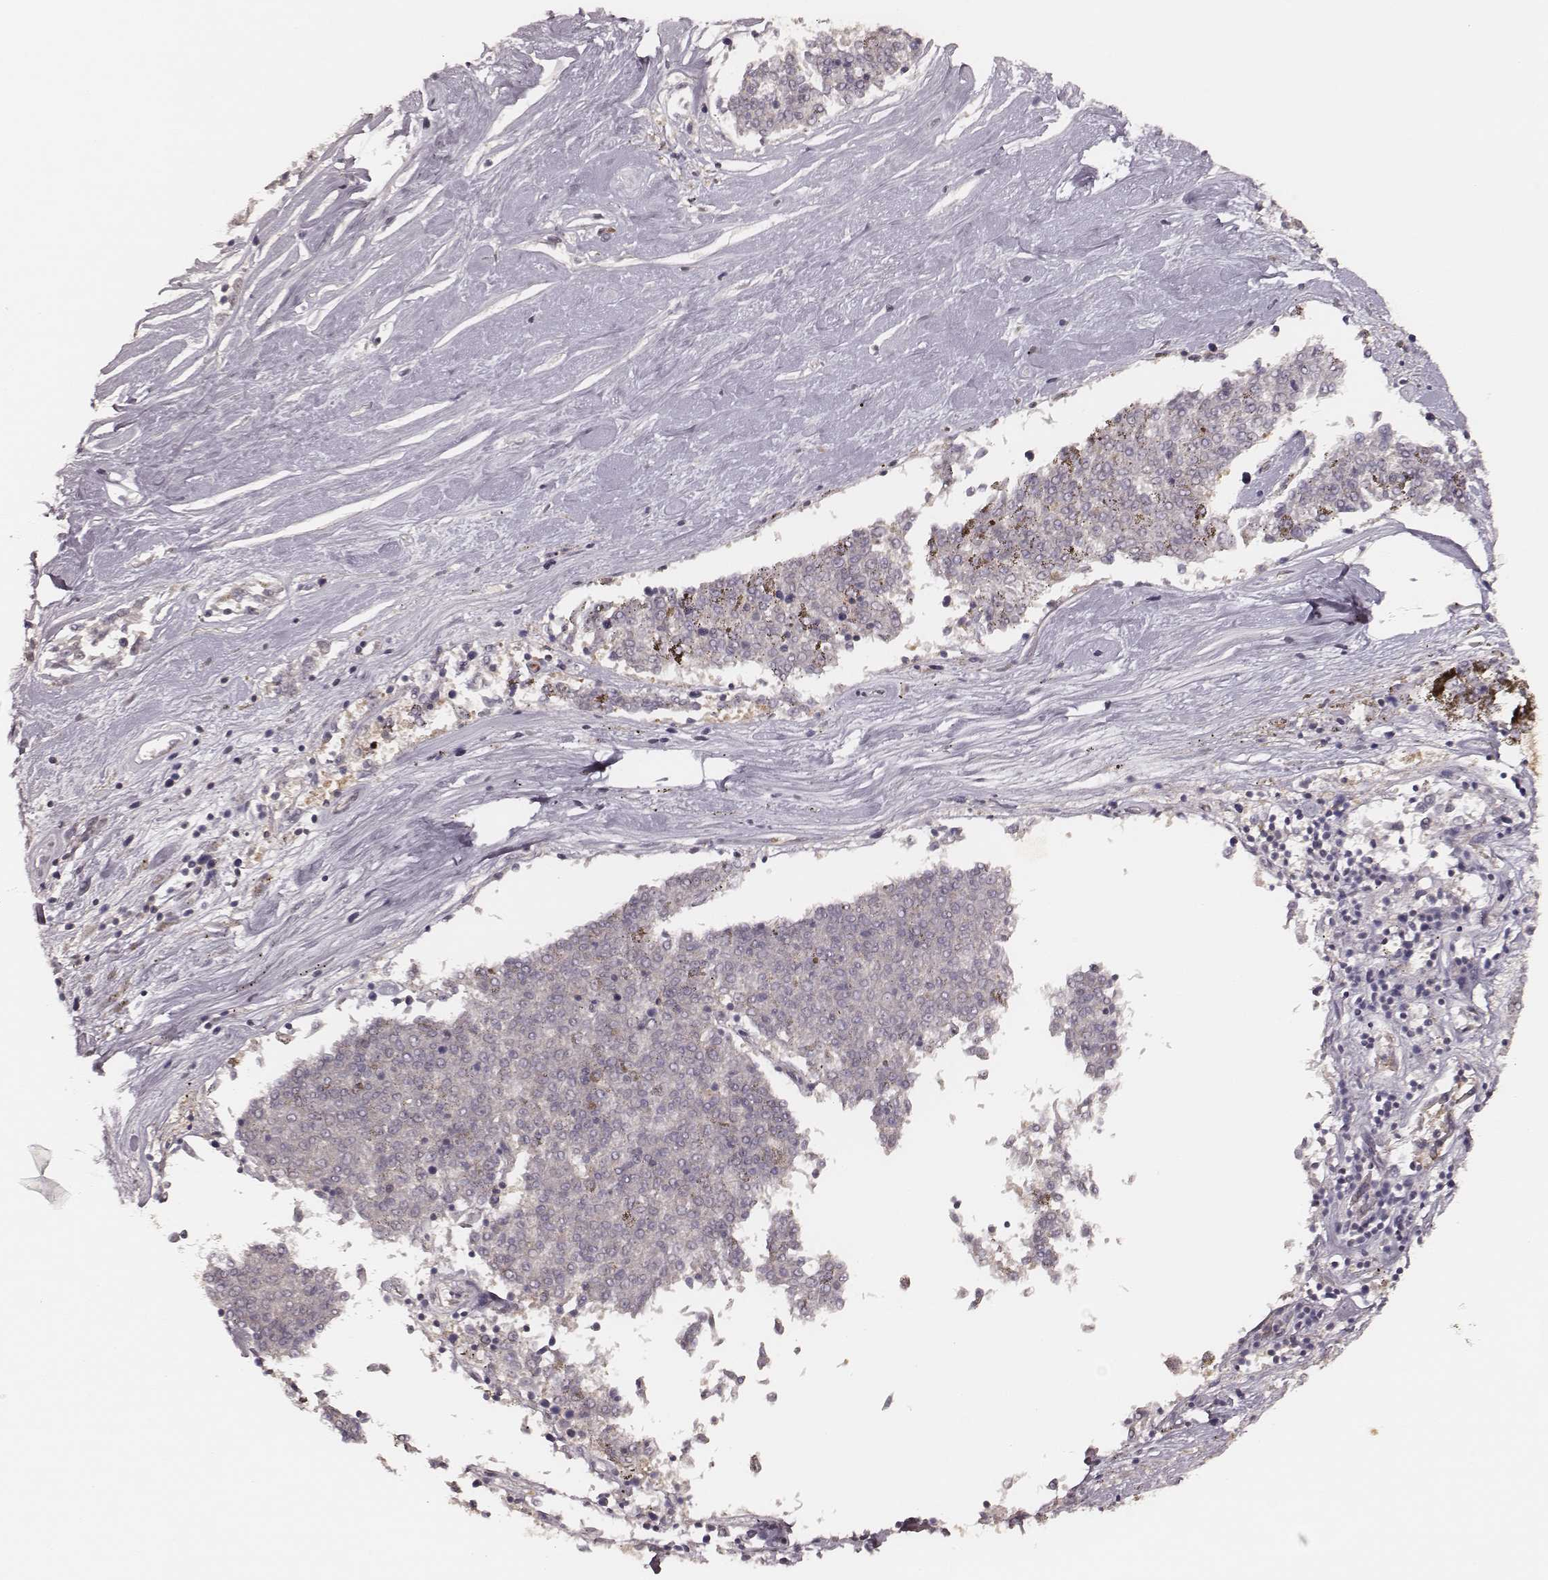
{"staining": {"intensity": "negative", "quantity": "none", "location": "none"}, "tissue": "melanoma", "cell_type": "Tumor cells", "image_type": "cancer", "snomed": [{"axis": "morphology", "description": "Malignant melanoma, NOS"}, {"axis": "topography", "description": "Skin"}], "caption": "The photomicrograph exhibits no significant staining in tumor cells of melanoma. (Stains: DAB (3,3'-diaminobenzidine) immunohistochemistry with hematoxylin counter stain, Microscopy: brightfield microscopy at high magnification).", "gene": "CARS1", "patient": {"sex": "female", "age": 72}}